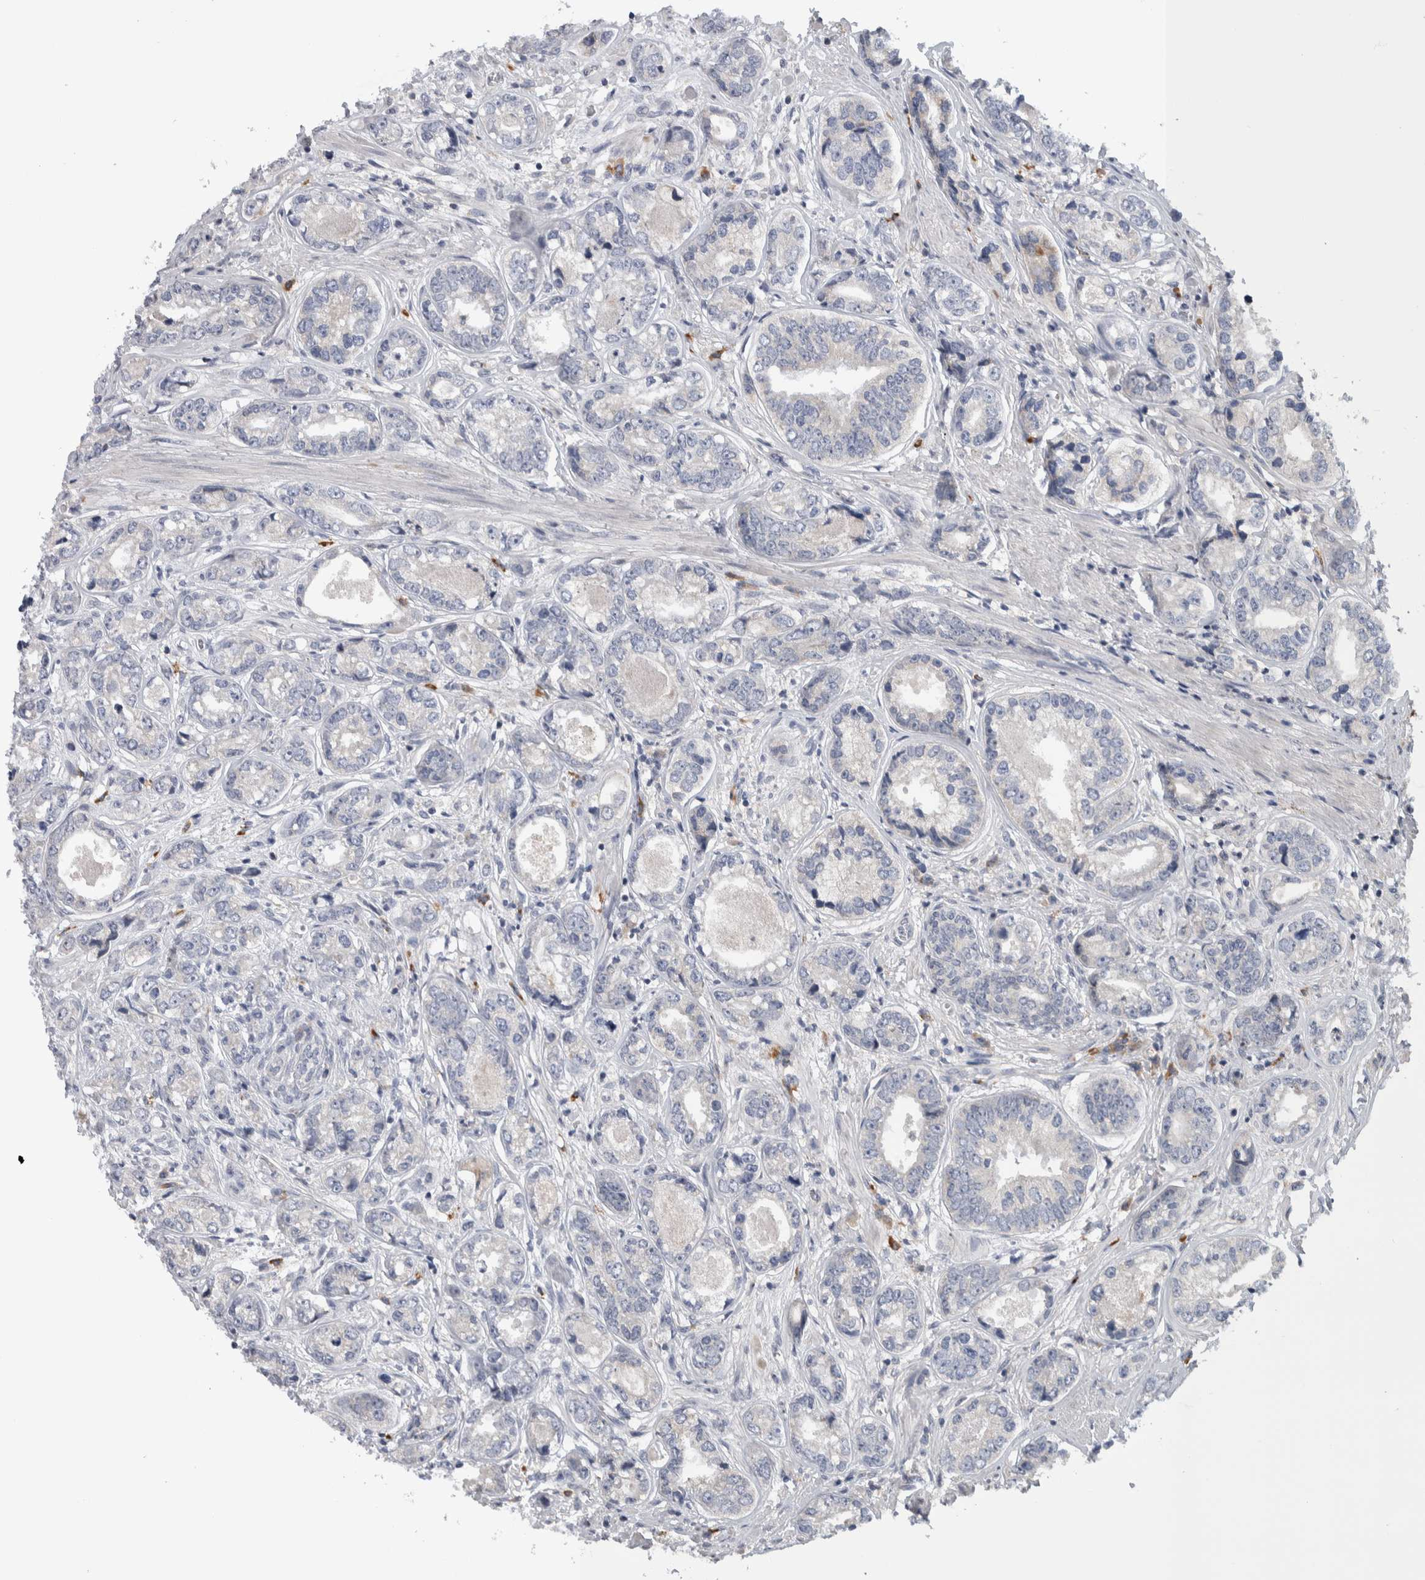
{"staining": {"intensity": "negative", "quantity": "none", "location": "none"}, "tissue": "prostate cancer", "cell_type": "Tumor cells", "image_type": "cancer", "snomed": [{"axis": "morphology", "description": "Adenocarcinoma, High grade"}, {"axis": "topography", "description": "Prostate"}], "caption": "IHC image of neoplastic tissue: human prostate cancer stained with DAB (3,3'-diaminobenzidine) reveals no significant protein positivity in tumor cells. (DAB (3,3'-diaminobenzidine) immunohistochemistry (IHC), high magnification).", "gene": "IBTK", "patient": {"sex": "male", "age": 61}}